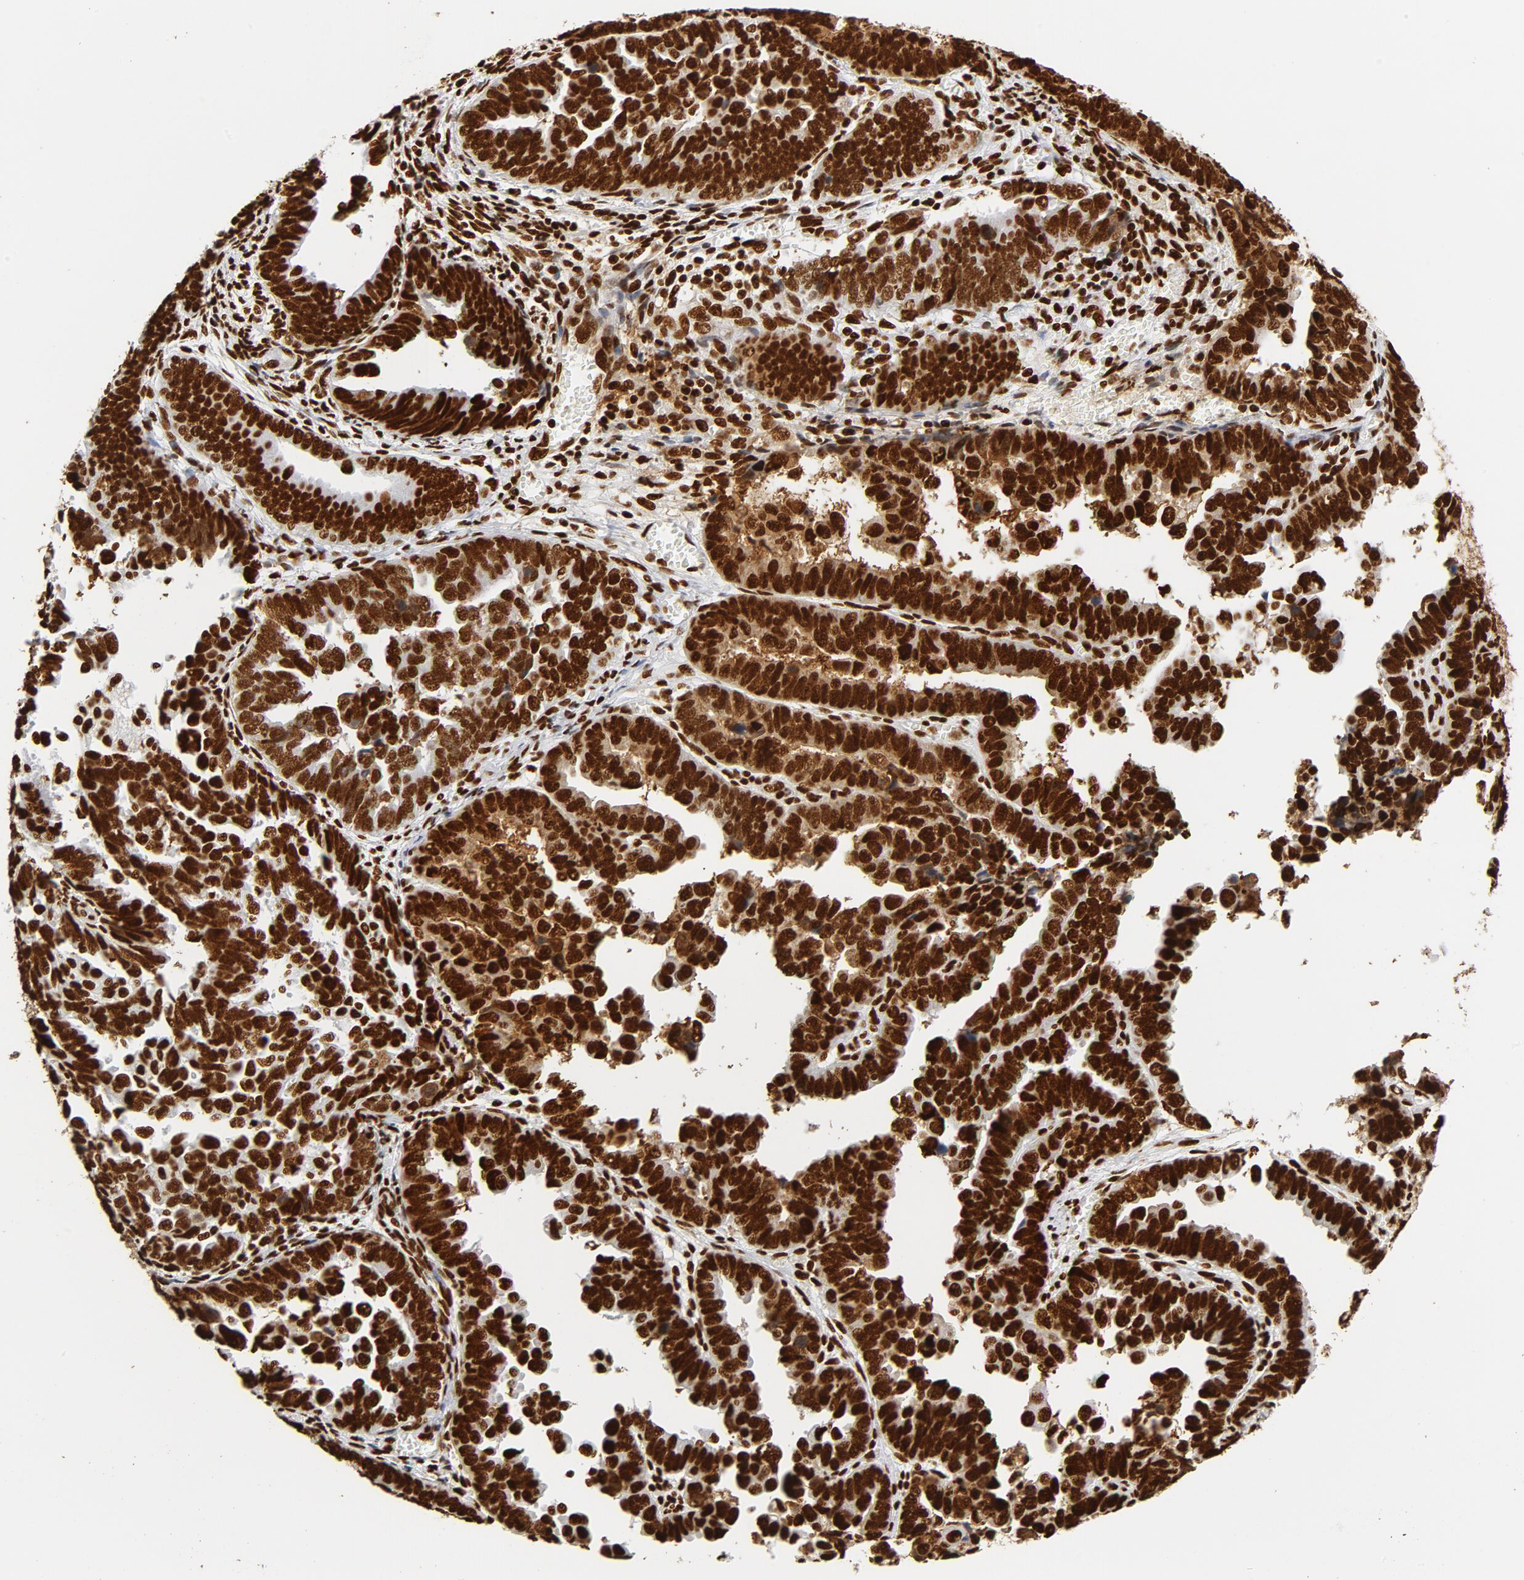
{"staining": {"intensity": "strong", "quantity": ">75%", "location": "nuclear"}, "tissue": "endometrial cancer", "cell_type": "Tumor cells", "image_type": "cancer", "snomed": [{"axis": "morphology", "description": "Adenocarcinoma, NOS"}, {"axis": "topography", "description": "Endometrium"}], "caption": "An image of adenocarcinoma (endometrial) stained for a protein shows strong nuclear brown staining in tumor cells.", "gene": "XRCC6", "patient": {"sex": "female", "age": 75}}